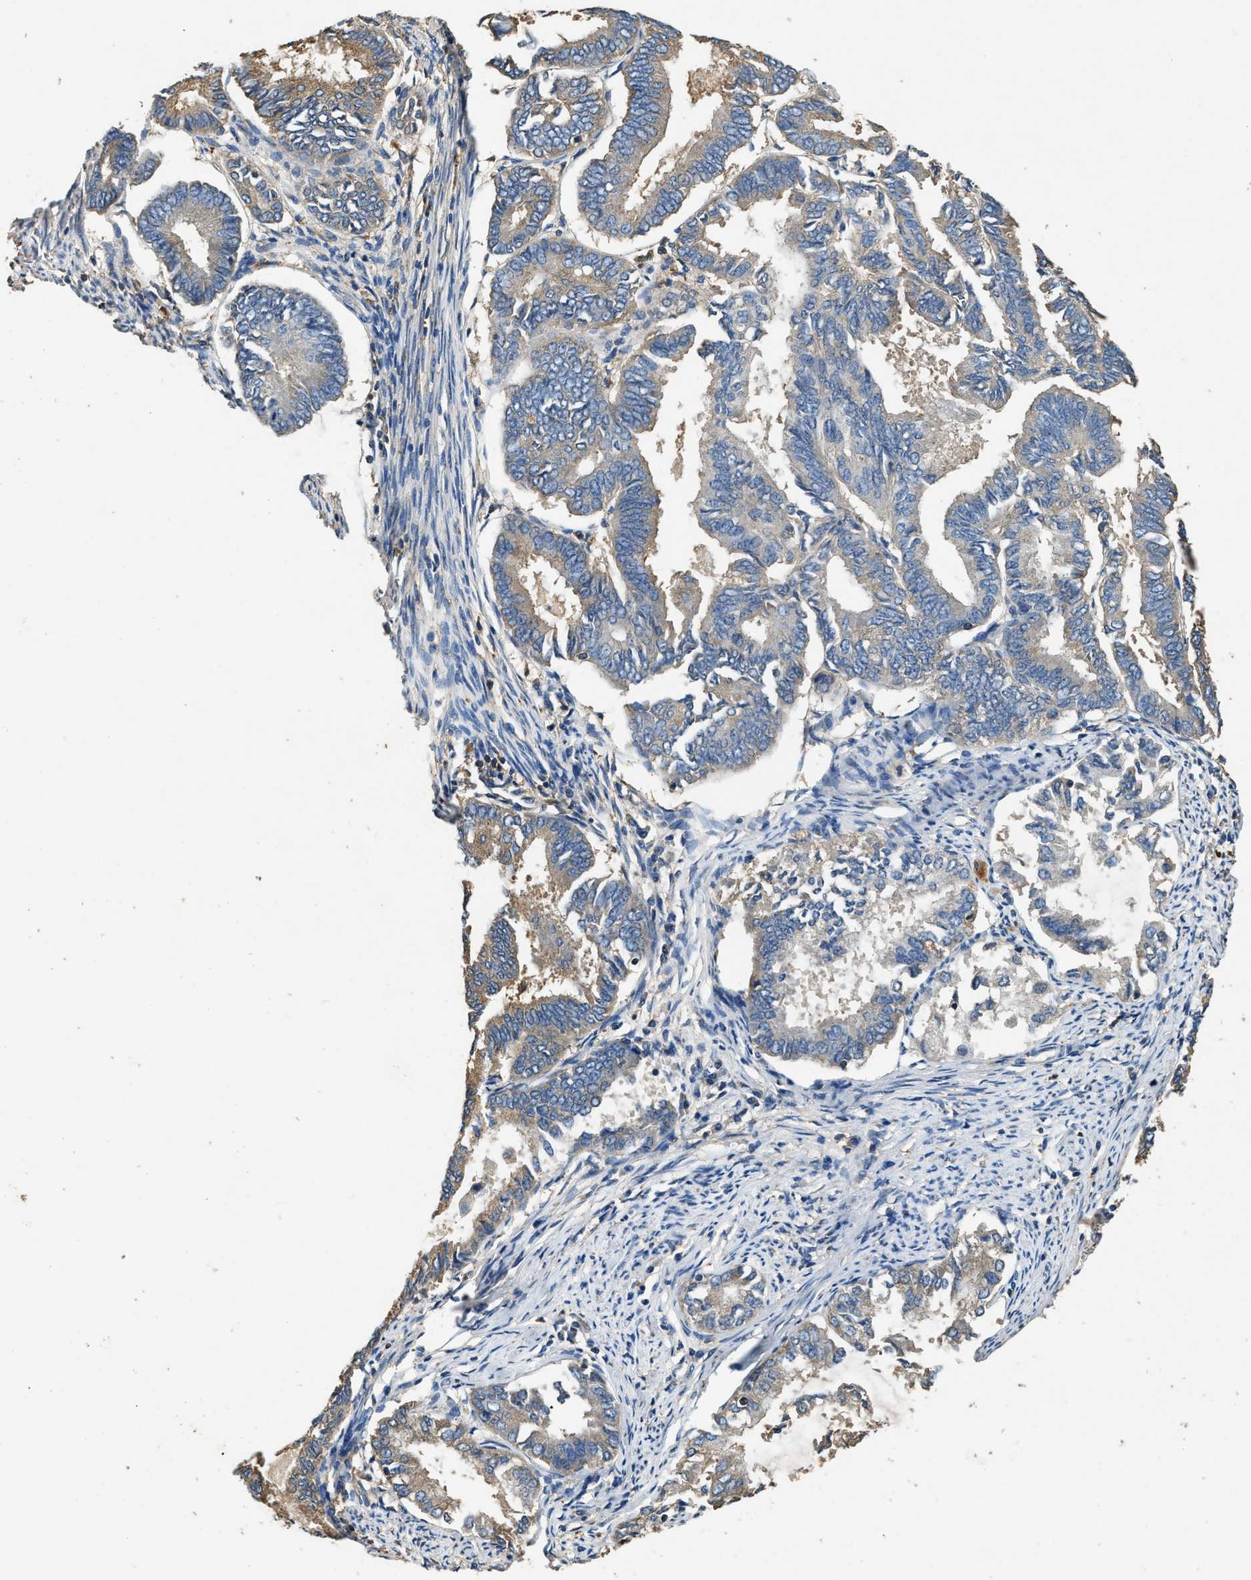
{"staining": {"intensity": "weak", "quantity": "25%-75%", "location": "cytoplasmic/membranous"}, "tissue": "endometrial cancer", "cell_type": "Tumor cells", "image_type": "cancer", "snomed": [{"axis": "morphology", "description": "Adenocarcinoma, NOS"}, {"axis": "topography", "description": "Endometrium"}], "caption": "Endometrial cancer tissue reveals weak cytoplasmic/membranous expression in about 25%-75% of tumor cells, visualized by immunohistochemistry.", "gene": "BLOC1S1", "patient": {"sex": "female", "age": 86}}